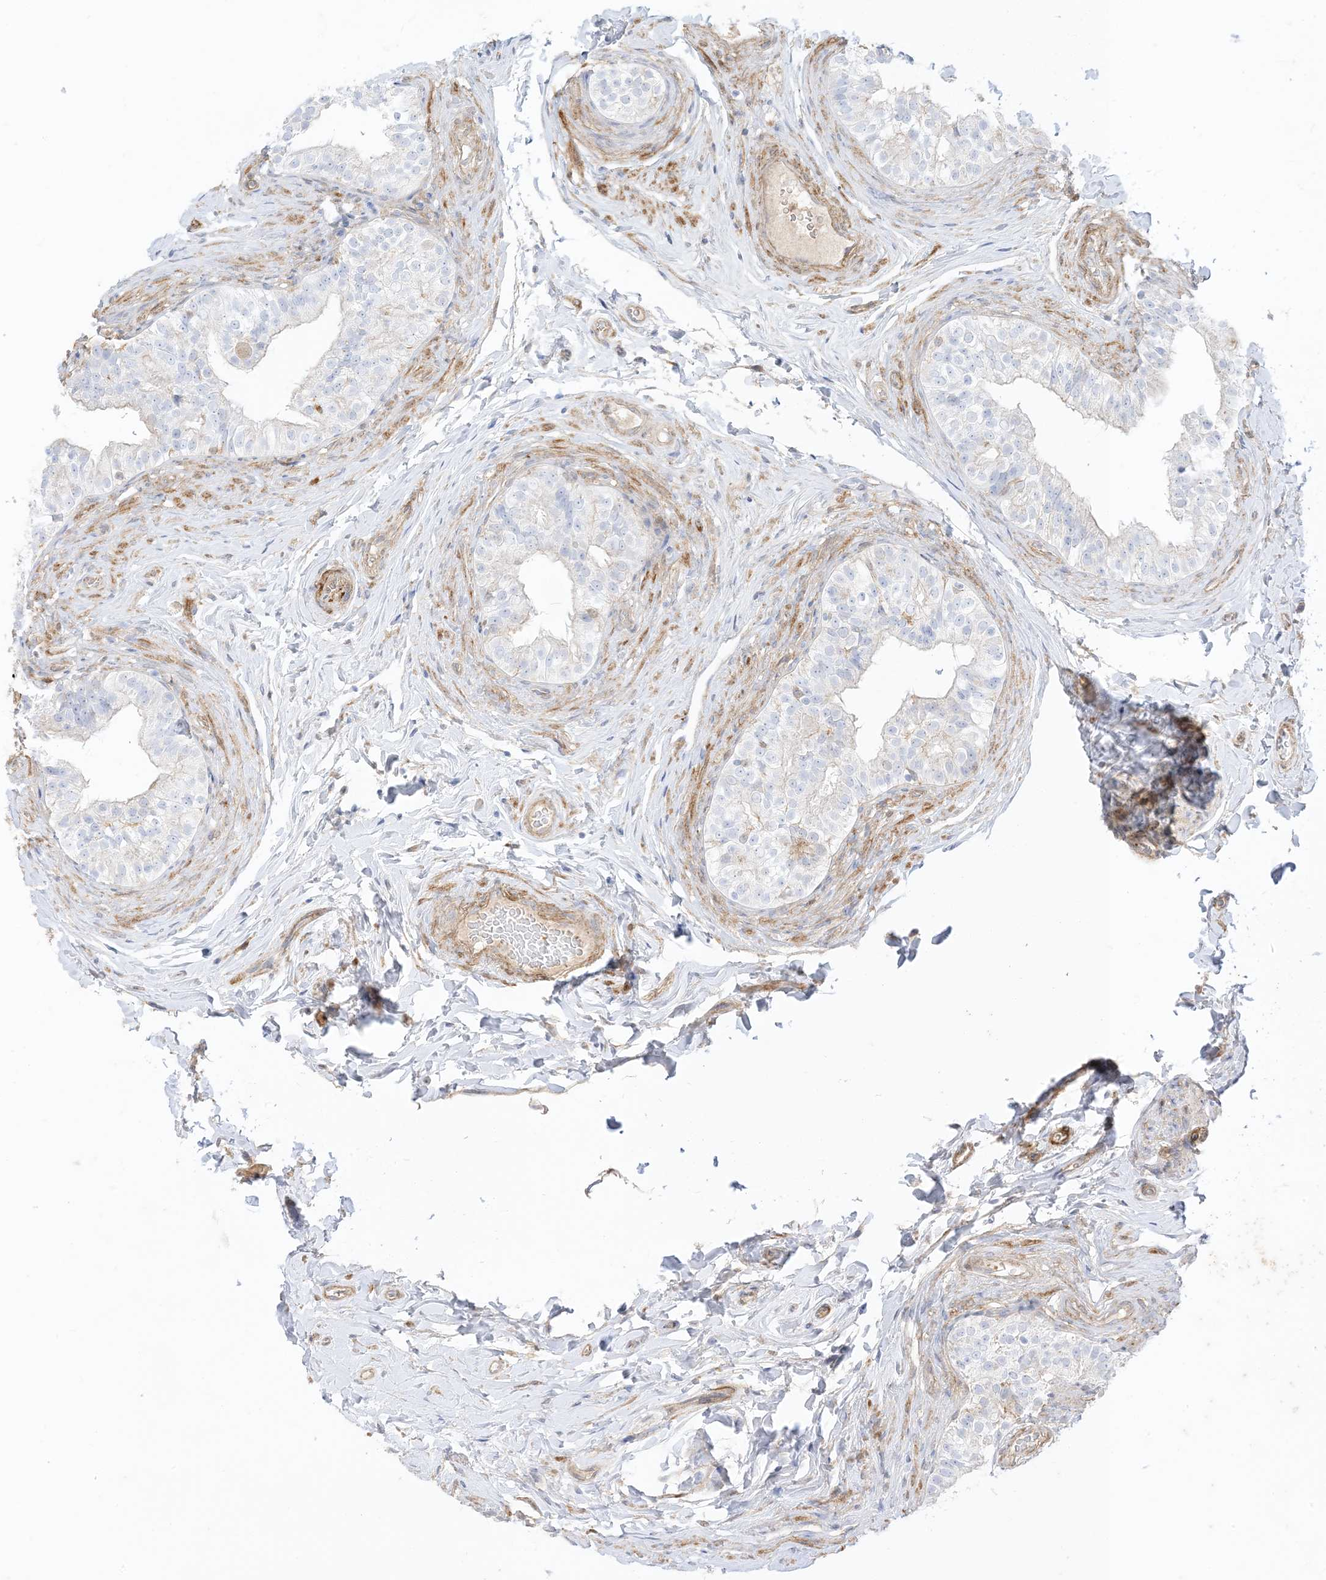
{"staining": {"intensity": "negative", "quantity": "none", "location": "none"}, "tissue": "epididymis", "cell_type": "Glandular cells", "image_type": "normal", "snomed": [{"axis": "morphology", "description": "Normal tissue, NOS"}, {"axis": "topography", "description": "Epididymis"}], "caption": "DAB (3,3'-diaminobenzidine) immunohistochemical staining of unremarkable human epididymis shows no significant positivity in glandular cells. (IHC, brightfield microscopy, high magnification).", "gene": "GSN", "patient": {"sex": "male", "age": 49}}